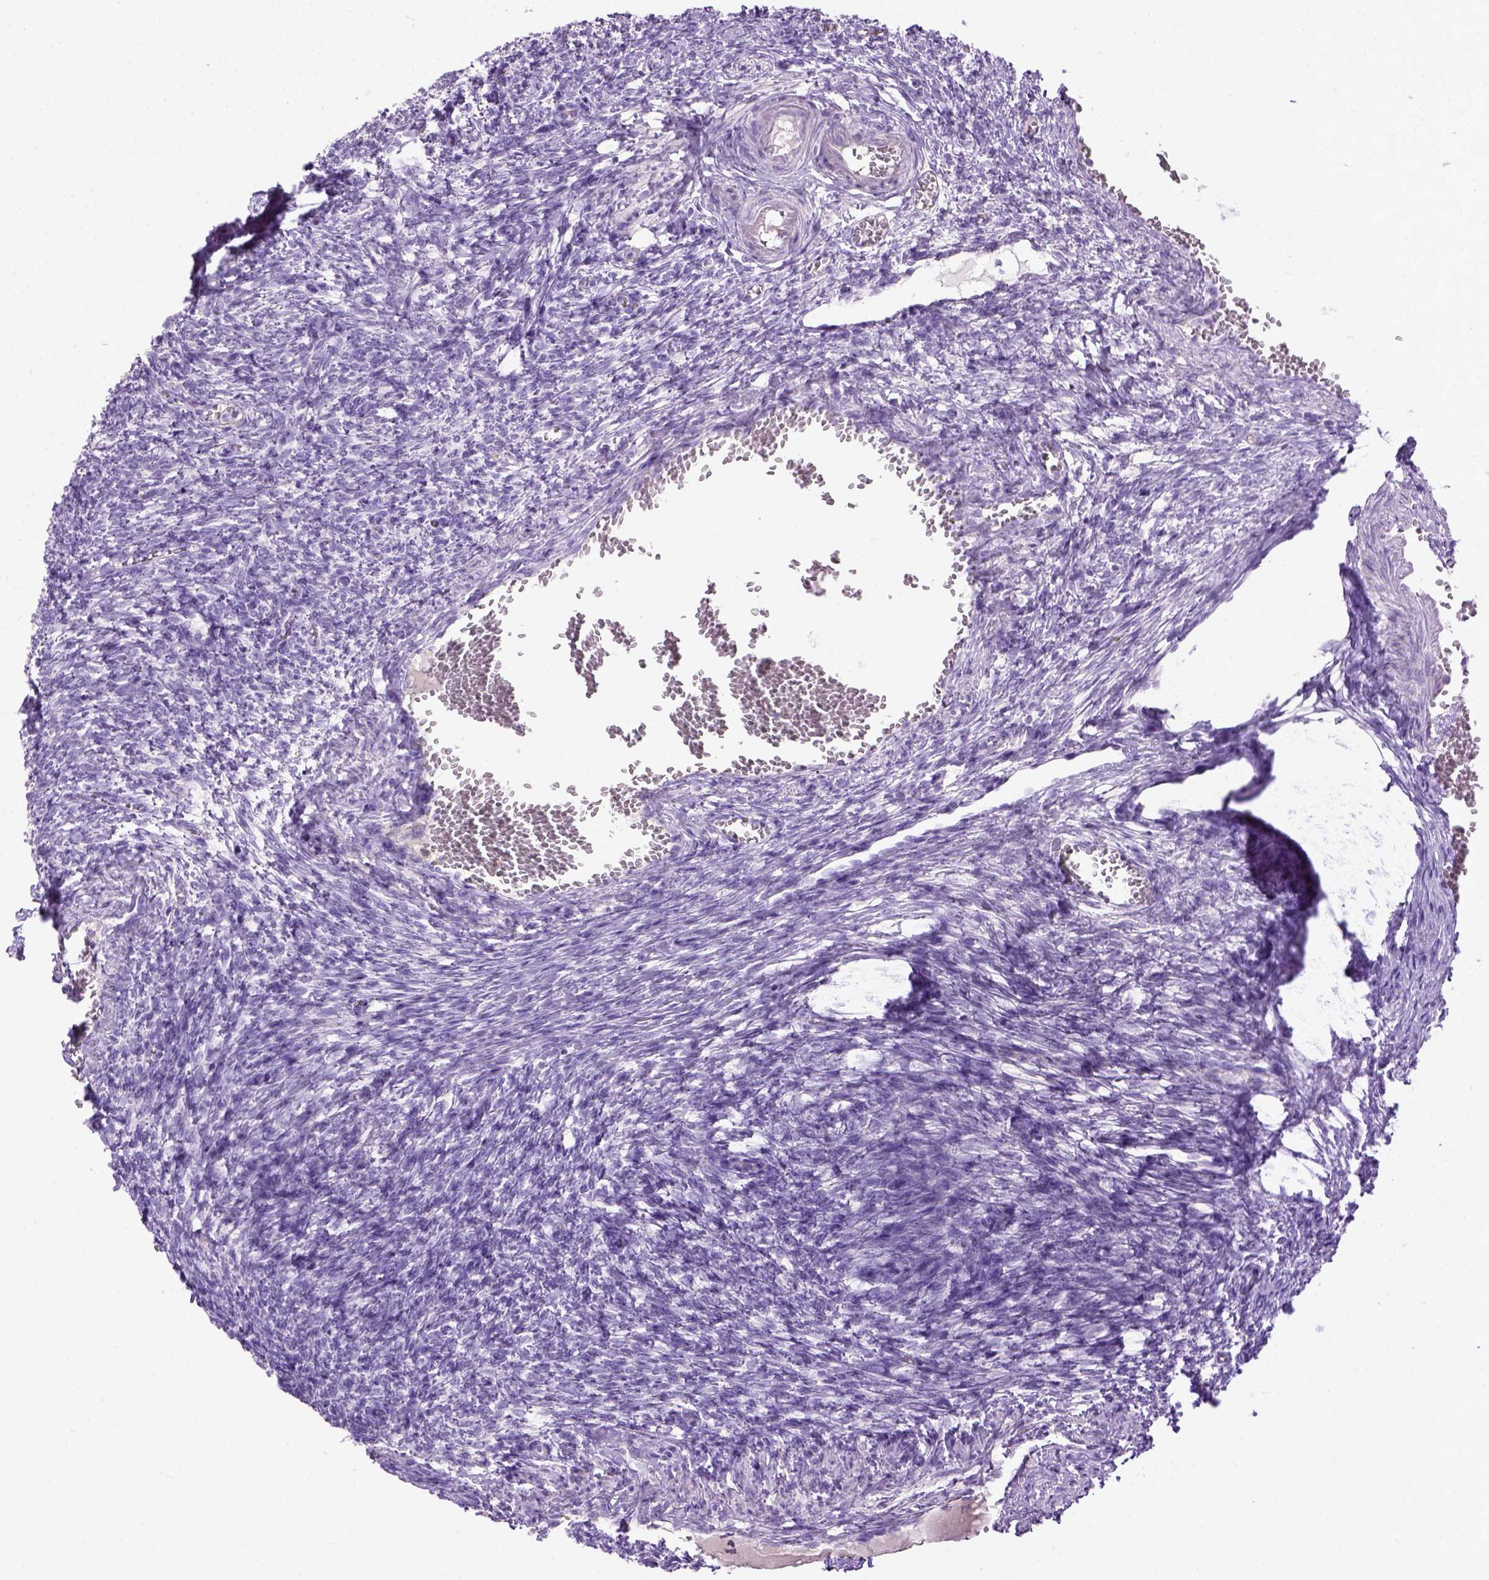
{"staining": {"intensity": "negative", "quantity": "none", "location": "none"}, "tissue": "ovary", "cell_type": "Follicle cells", "image_type": "normal", "snomed": [{"axis": "morphology", "description": "Normal tissue, NOS"}, {"axis": "topography", "description": "Ovary"}], "caption": "This is an IHC histopathology image of unremarkable ovary. There is no positivity in follicle cells.", "gene": "CYP24A1", "patient": {"sex": "female", "age": 39}}